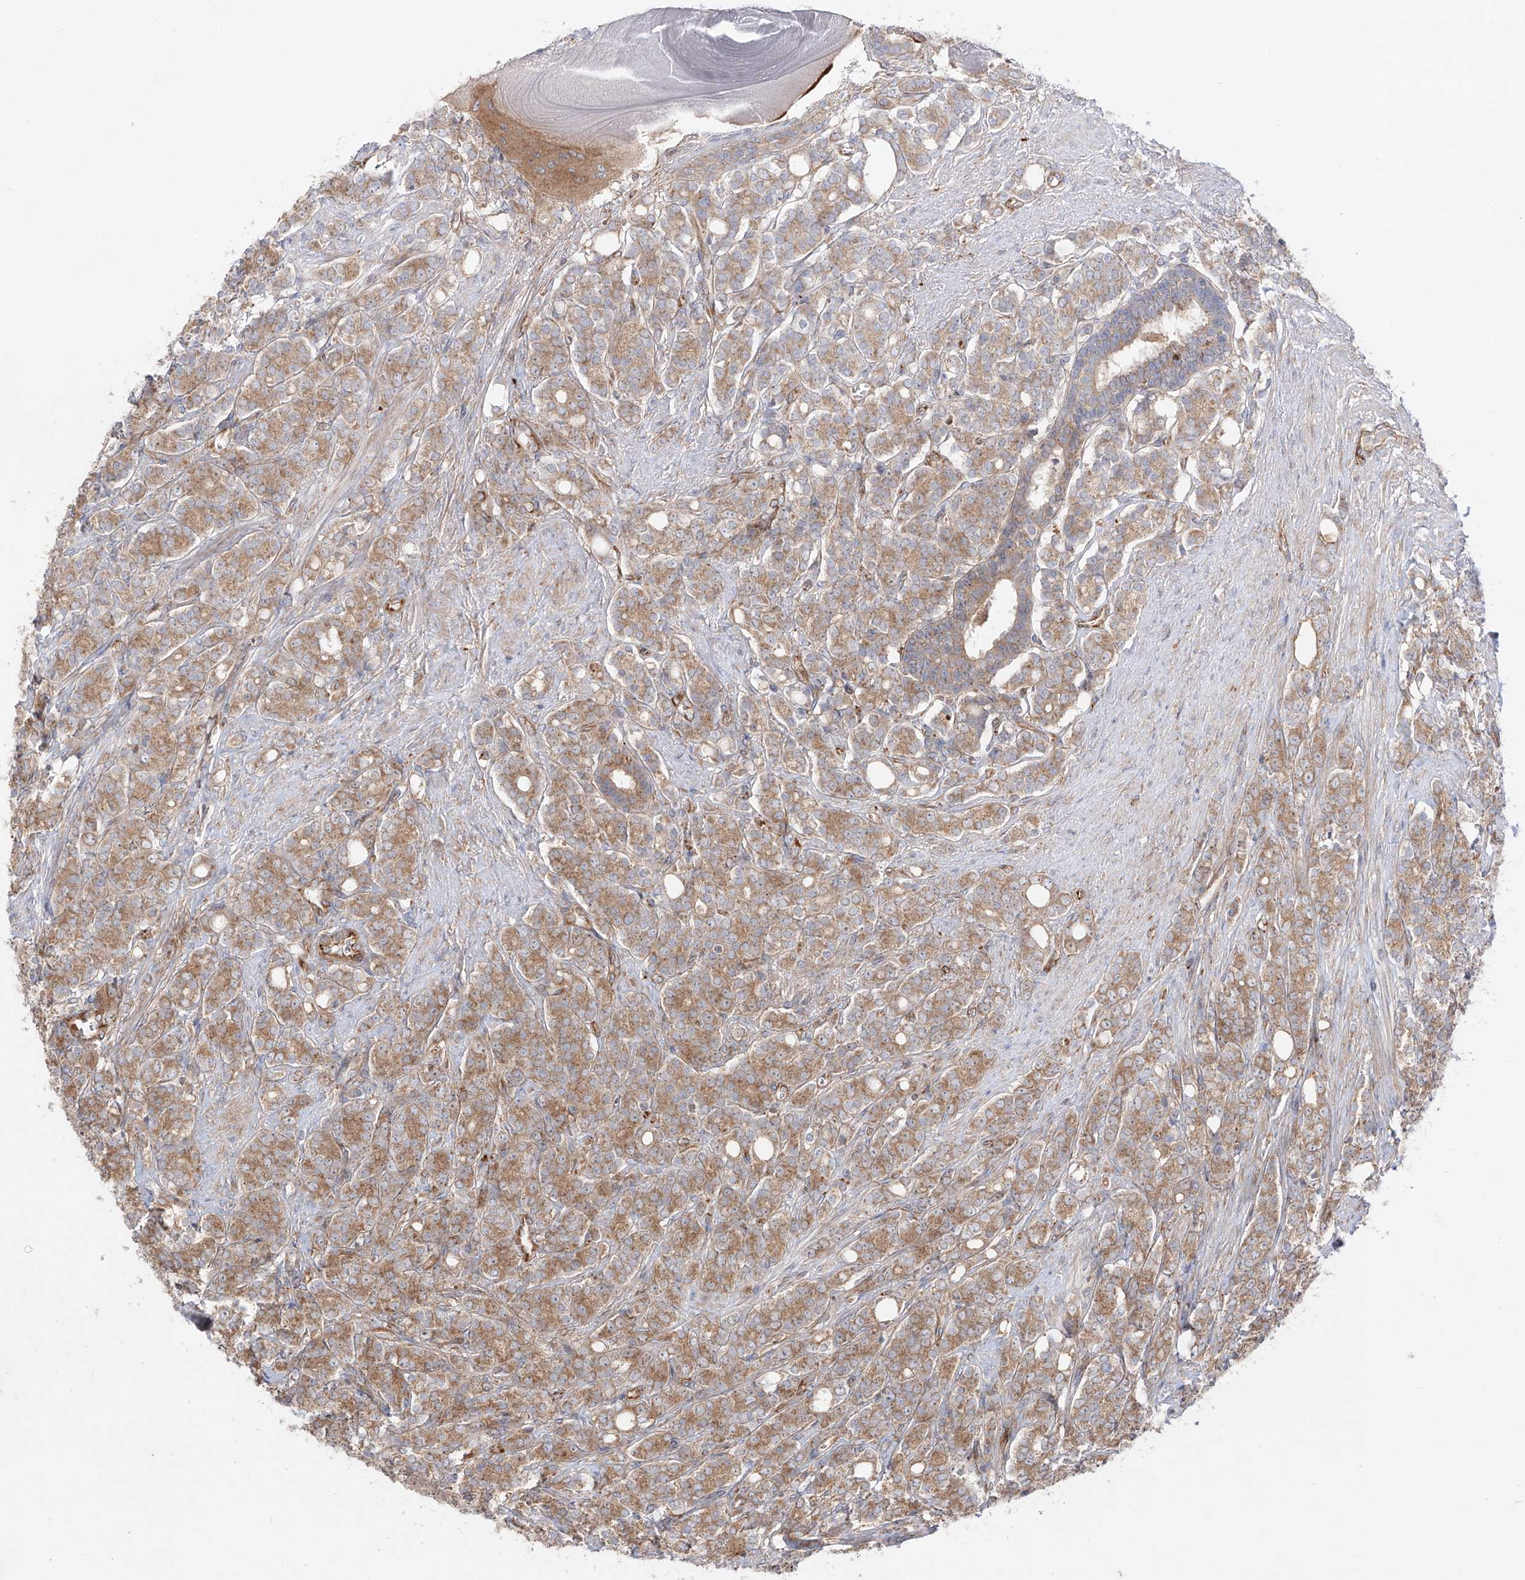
{"staining": {"intensity": "moderate", "quantity": ">75%", "location": "cytoplasmic/membranous"}, "tissue": "prostate cancer", "cell_type": "Tumor cells", "image_type": "cancer", "snomed": [{"axis": "morphology", "description": "Adenocarcinoma, High grade"}, {"axis": "topography", "description": "Prostate"}], "caption": "An IHC micrograph of tumor tissue is shown. Protein staining in brown labels moderate cytoplasmic/membranous positivity in prostate high-grade adenocarcinoma within tumor cells.", "gene": "YKT6", "patient": {"sex": "male", "age": 62}}